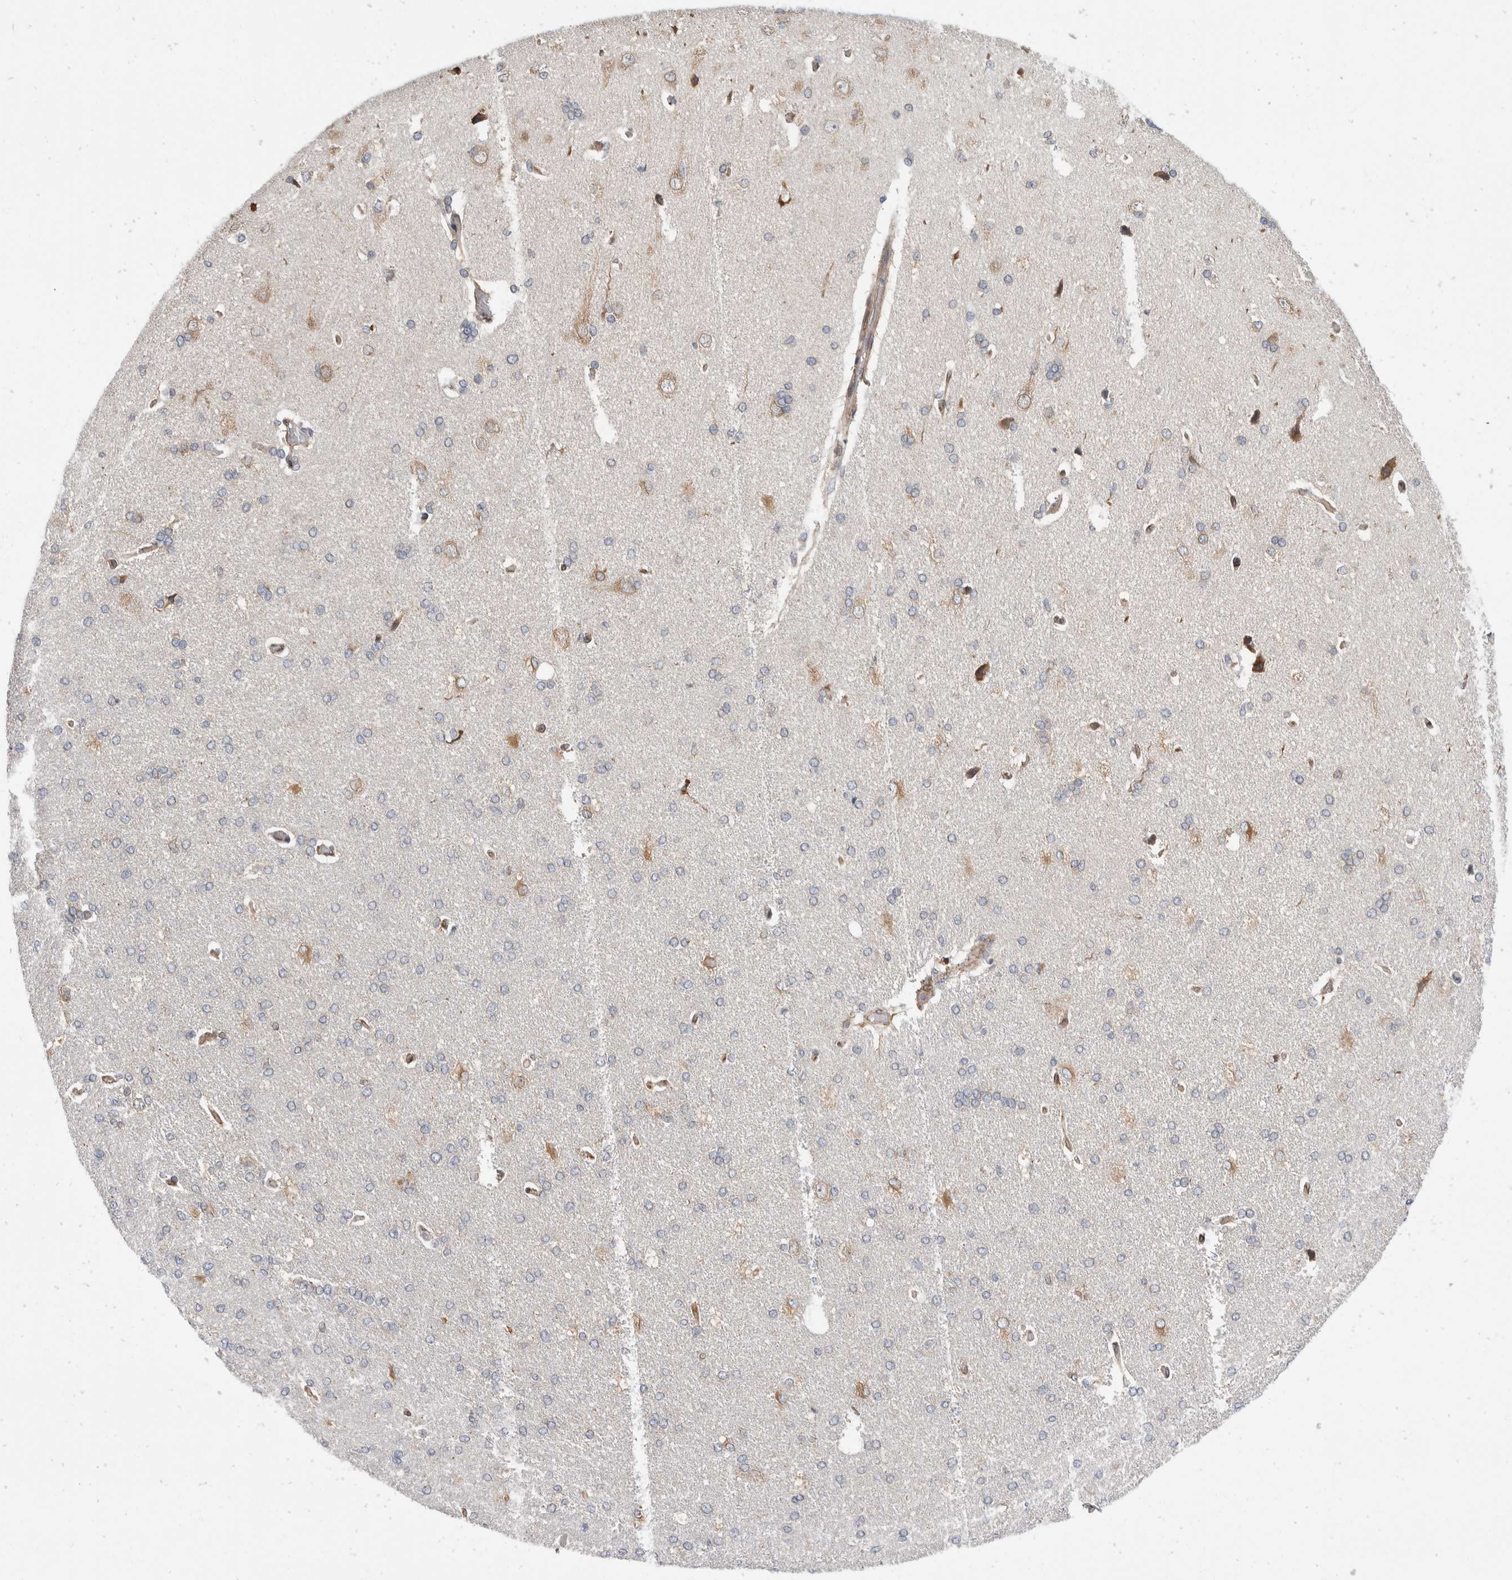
{"staining": {"intensity": "weak", "quantity": ">75%", "location": "cytoplasmic/membranous"}, "tissue": "cerebral cortex", "cell_type": "Endothelial cells", "image_type": "normal", "snomed": [{"axis": "morphology", "description": "Normal tissue, NOS"}, {"axis": "topography", "description": "Cerebral cortex"}], "caption": "This histopathology image shows immunohistochemistry (IHC) staining of unremarkable cerebral cortex, with low weak cytoplasmic/membranous expression in approximately >75% of endothelial cells.", "gene": "TMEM245", "patient": {"sex": "male", "age": 62}}